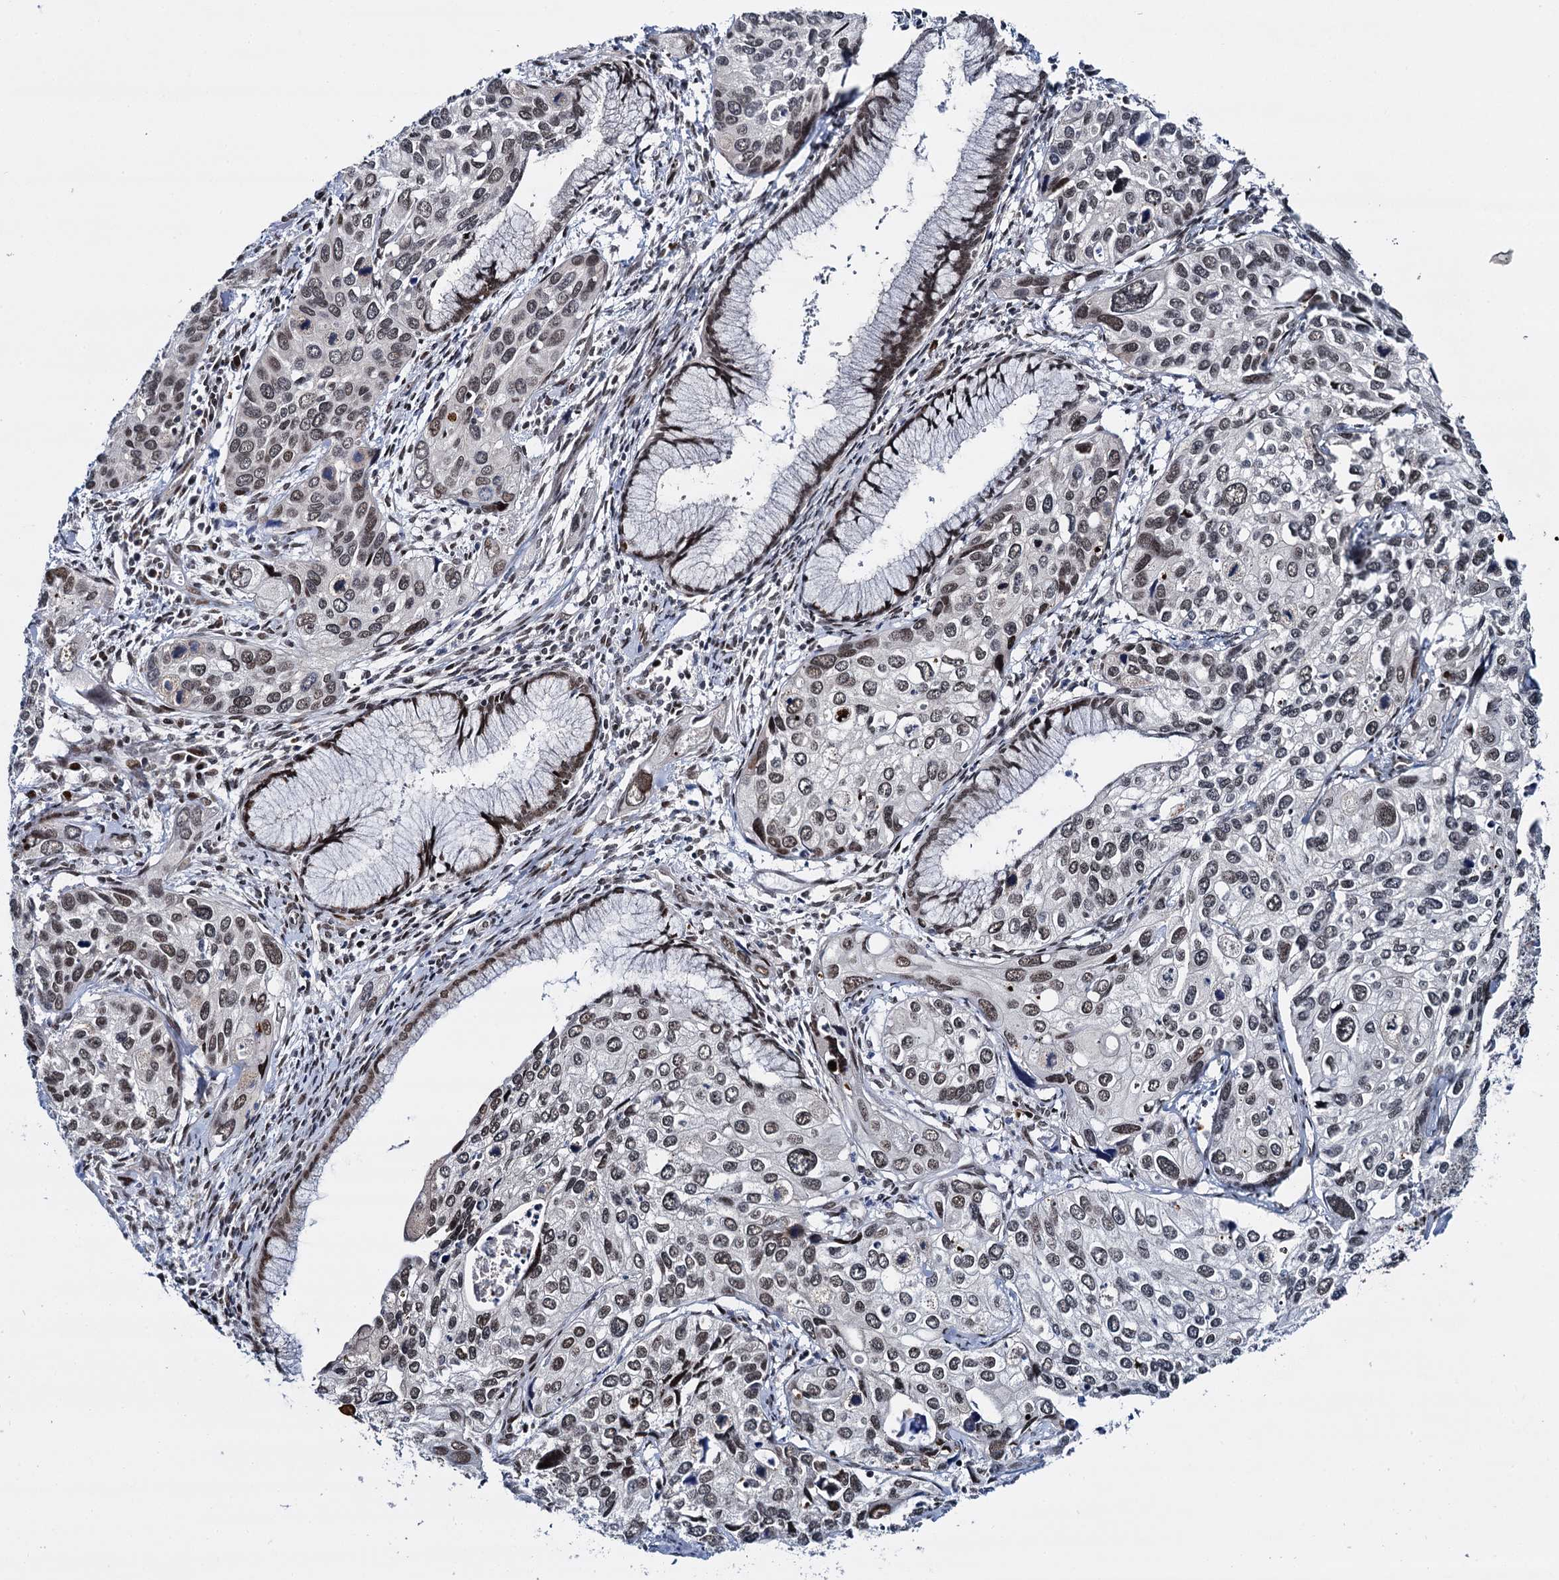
{"staining": {"intensity": "moderate", "quantity": "25%-75%", "location": "nuclear"}, "tissue": "cervical cancer", "cell_type": "Tumor cells", "image_type": "cancer", "snomed": [{"axis": "morphology", "description": "Squamous cell carcinoma, NOS"}, {"axis": "topography", "description": "Cervix"}], "caption": "Immunohistochemical staining of cervical cancer shows medium levels of moderate nuclear staining in approximately 25%-75% of tumor cells. (Brightfield microscopy of DAB IHC at high magnification).", "gene": "RUFY2", "patient": {"sex": "female", "age": 55}}